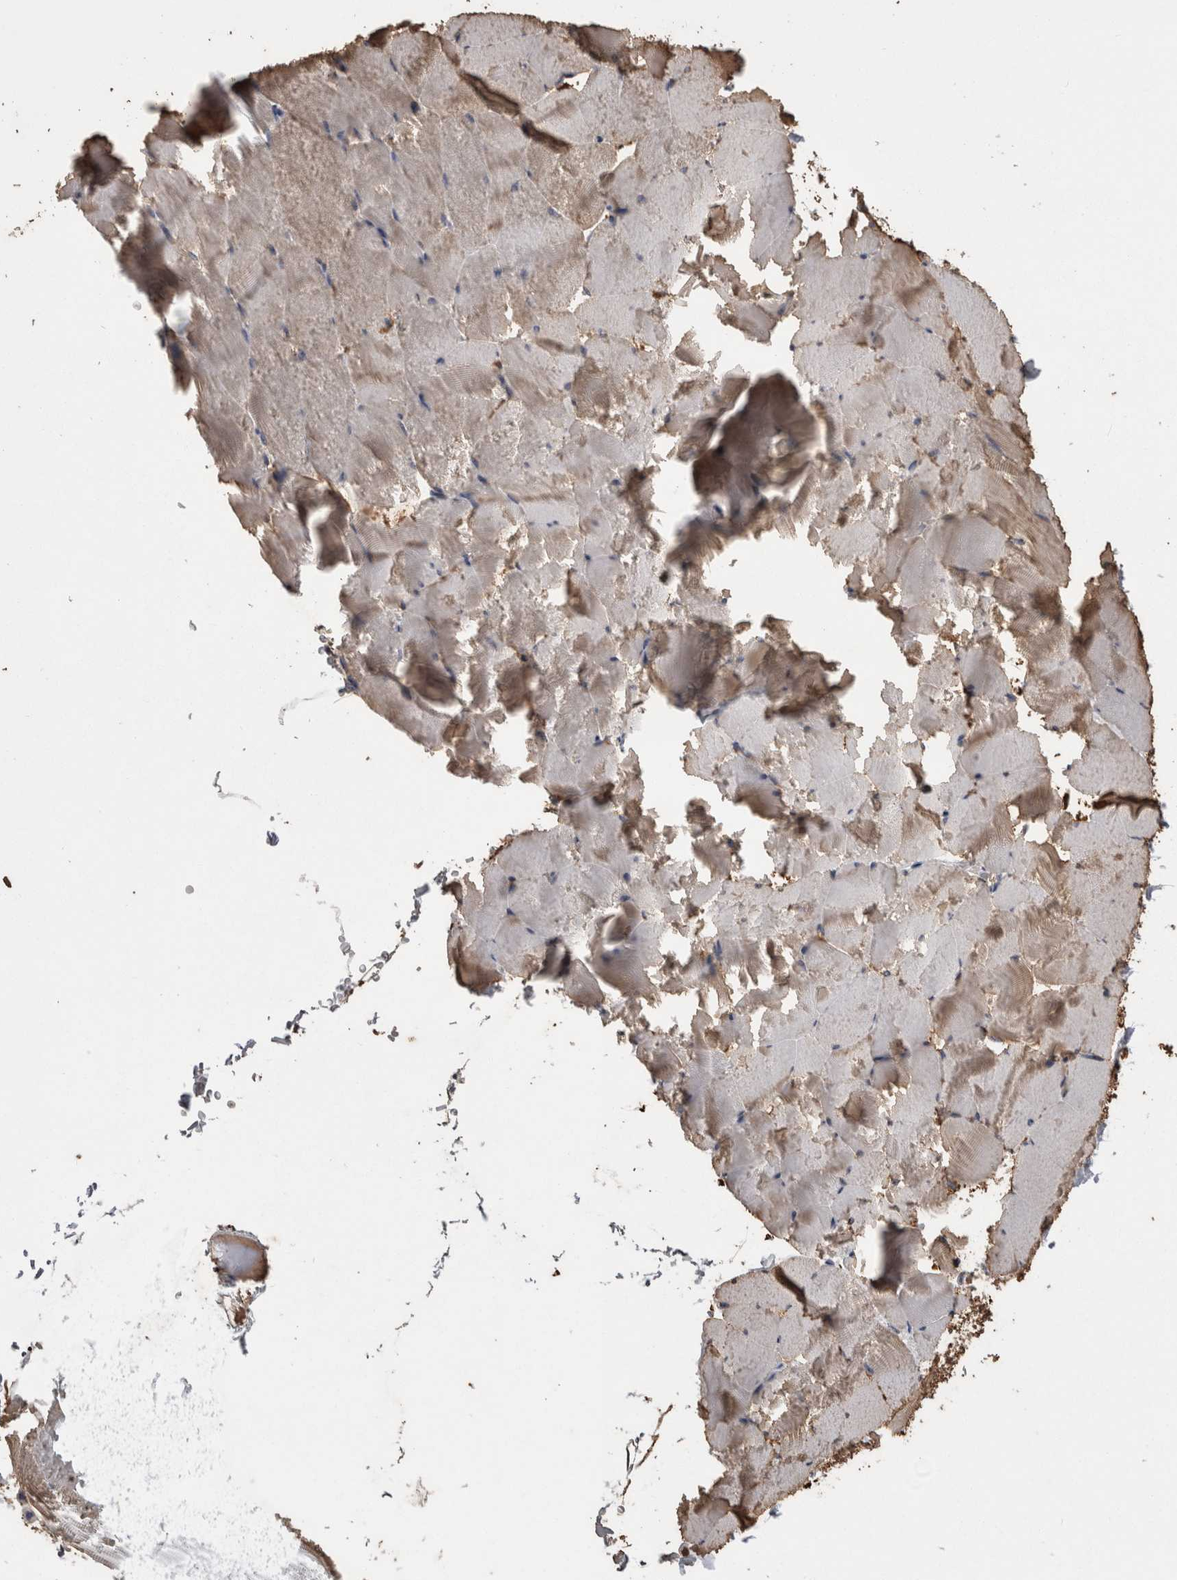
{"staining": {"intensity": "moderate", "quantity": "25%-75%", "location": "cytoplasmic/membranous"}, "tissue": "skeletal muscle", "cell_type": "Myocytes", "image_type": "normal", "snomed": [{"axis": "morphology", "description": "Normal tissue, NOS"}, {"axis": "topography", "description": "Skeletal muscle"}], "caption": "Immunohistochemical staining of unremarkable skeletal muscle displays medium levels of moderate cytoplasmic/membranous positivity in about 25%-75% of myocytes. Ihc stains the protein of interest in brown and the nuclei are stained blue.", "gene": "ANXA13", "patient": {"sex": "male", "age": 62}}